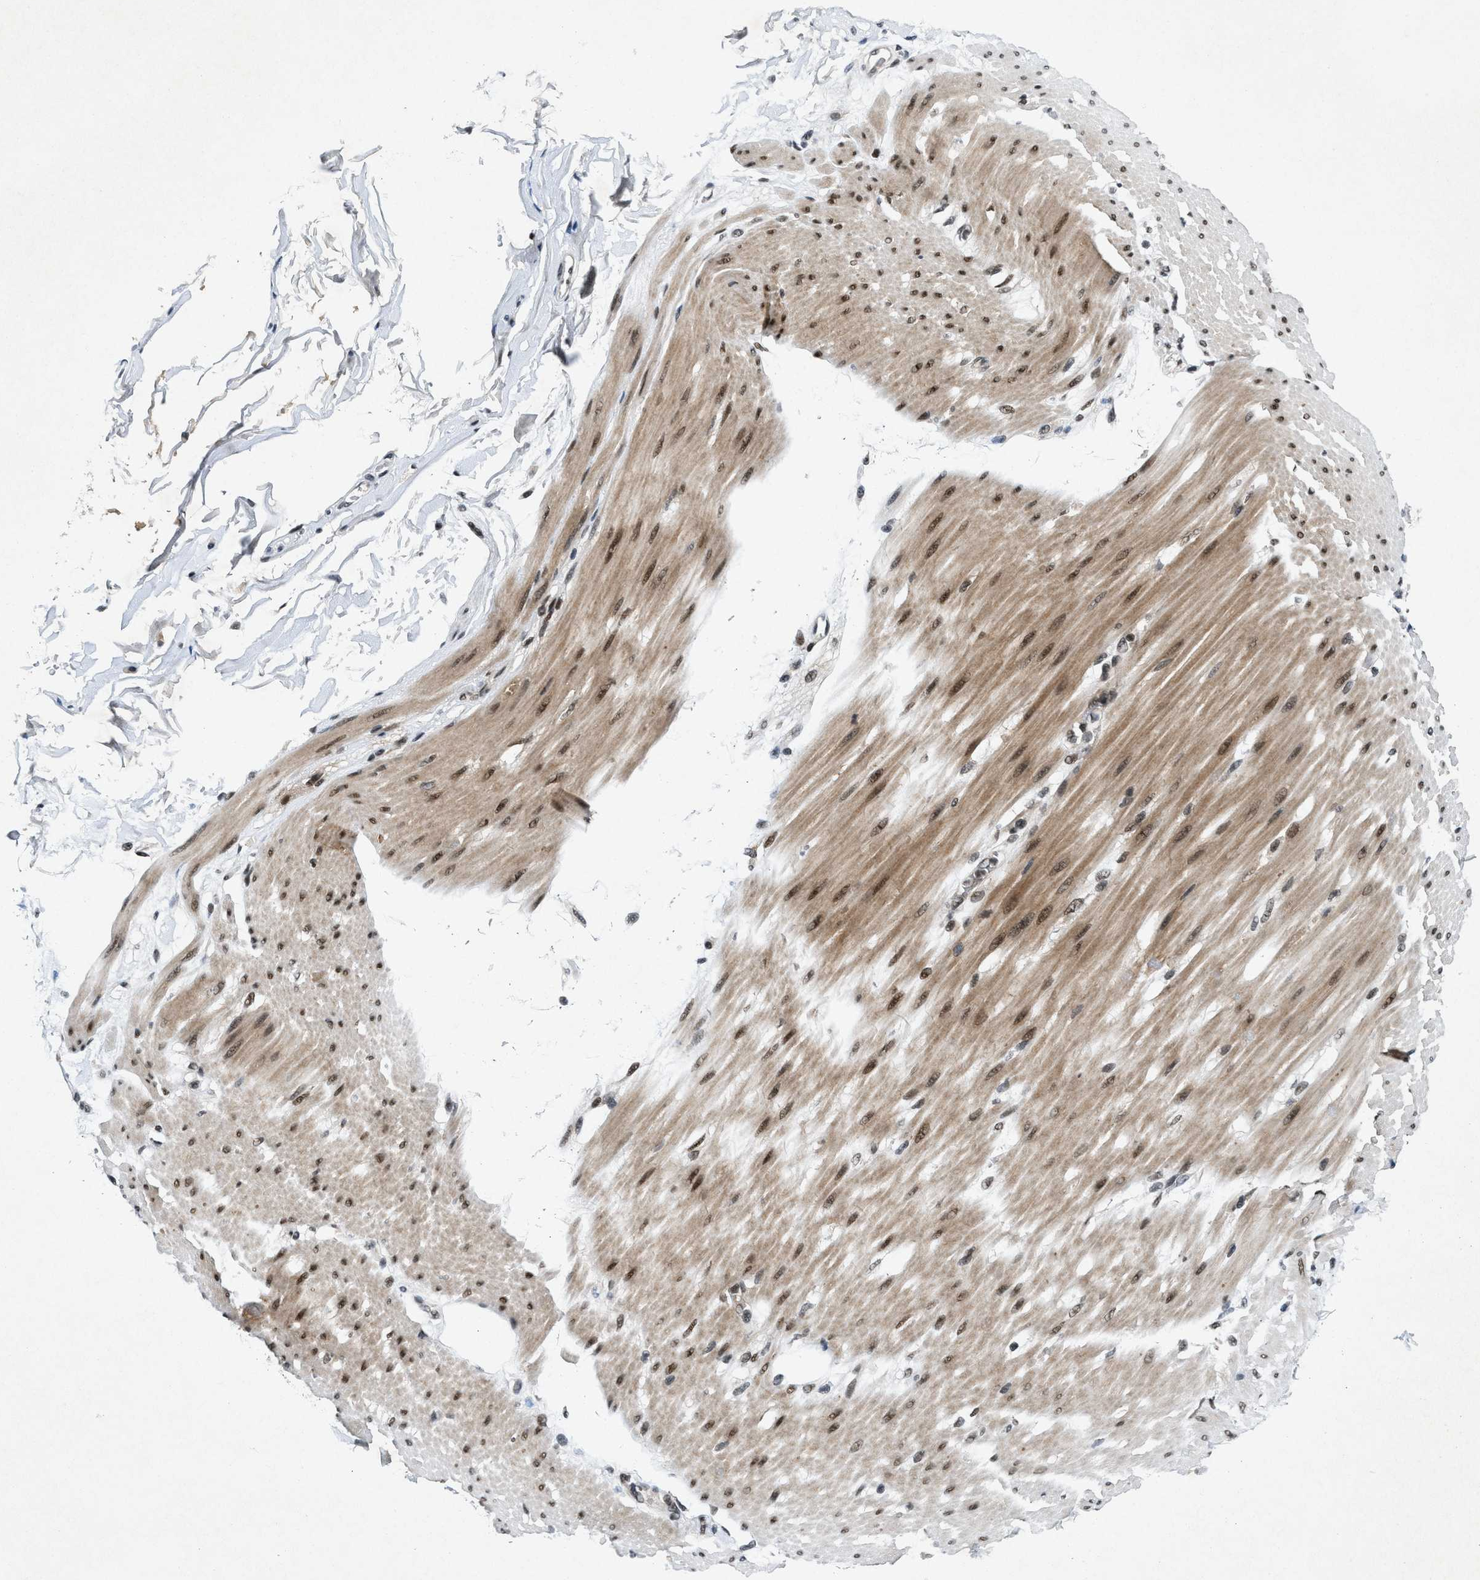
{"staining": {"intensity": "negative", "quantity": "none", "location": "none"}, "tissue": "adipose tissue", "cell_type": "Adipocytes", "image_type": "normal", "snomed": [{"axis": "morphology", "description": "Normal tissue, NOS"}, {"axis": "morphology", "description": "Adenocarcinoma, NOS"}, {"axis": "topography", "description": "Duodenum"}, {"axis": "topography", "description": "Peripheral nerve tissue"}], "caption": "A high-resolution image shows immunohistochemistry (IHC) staining of normal adipose tissue, which displays no significant expression in adipocytes. The staining is performed using DAB (3,3'-diaminobenzidine) brown chromogen with nuclei counter-stained in using hematoxylin.", "gene": "NCOA1", "patient": {"sex": "female", "age": 60}}